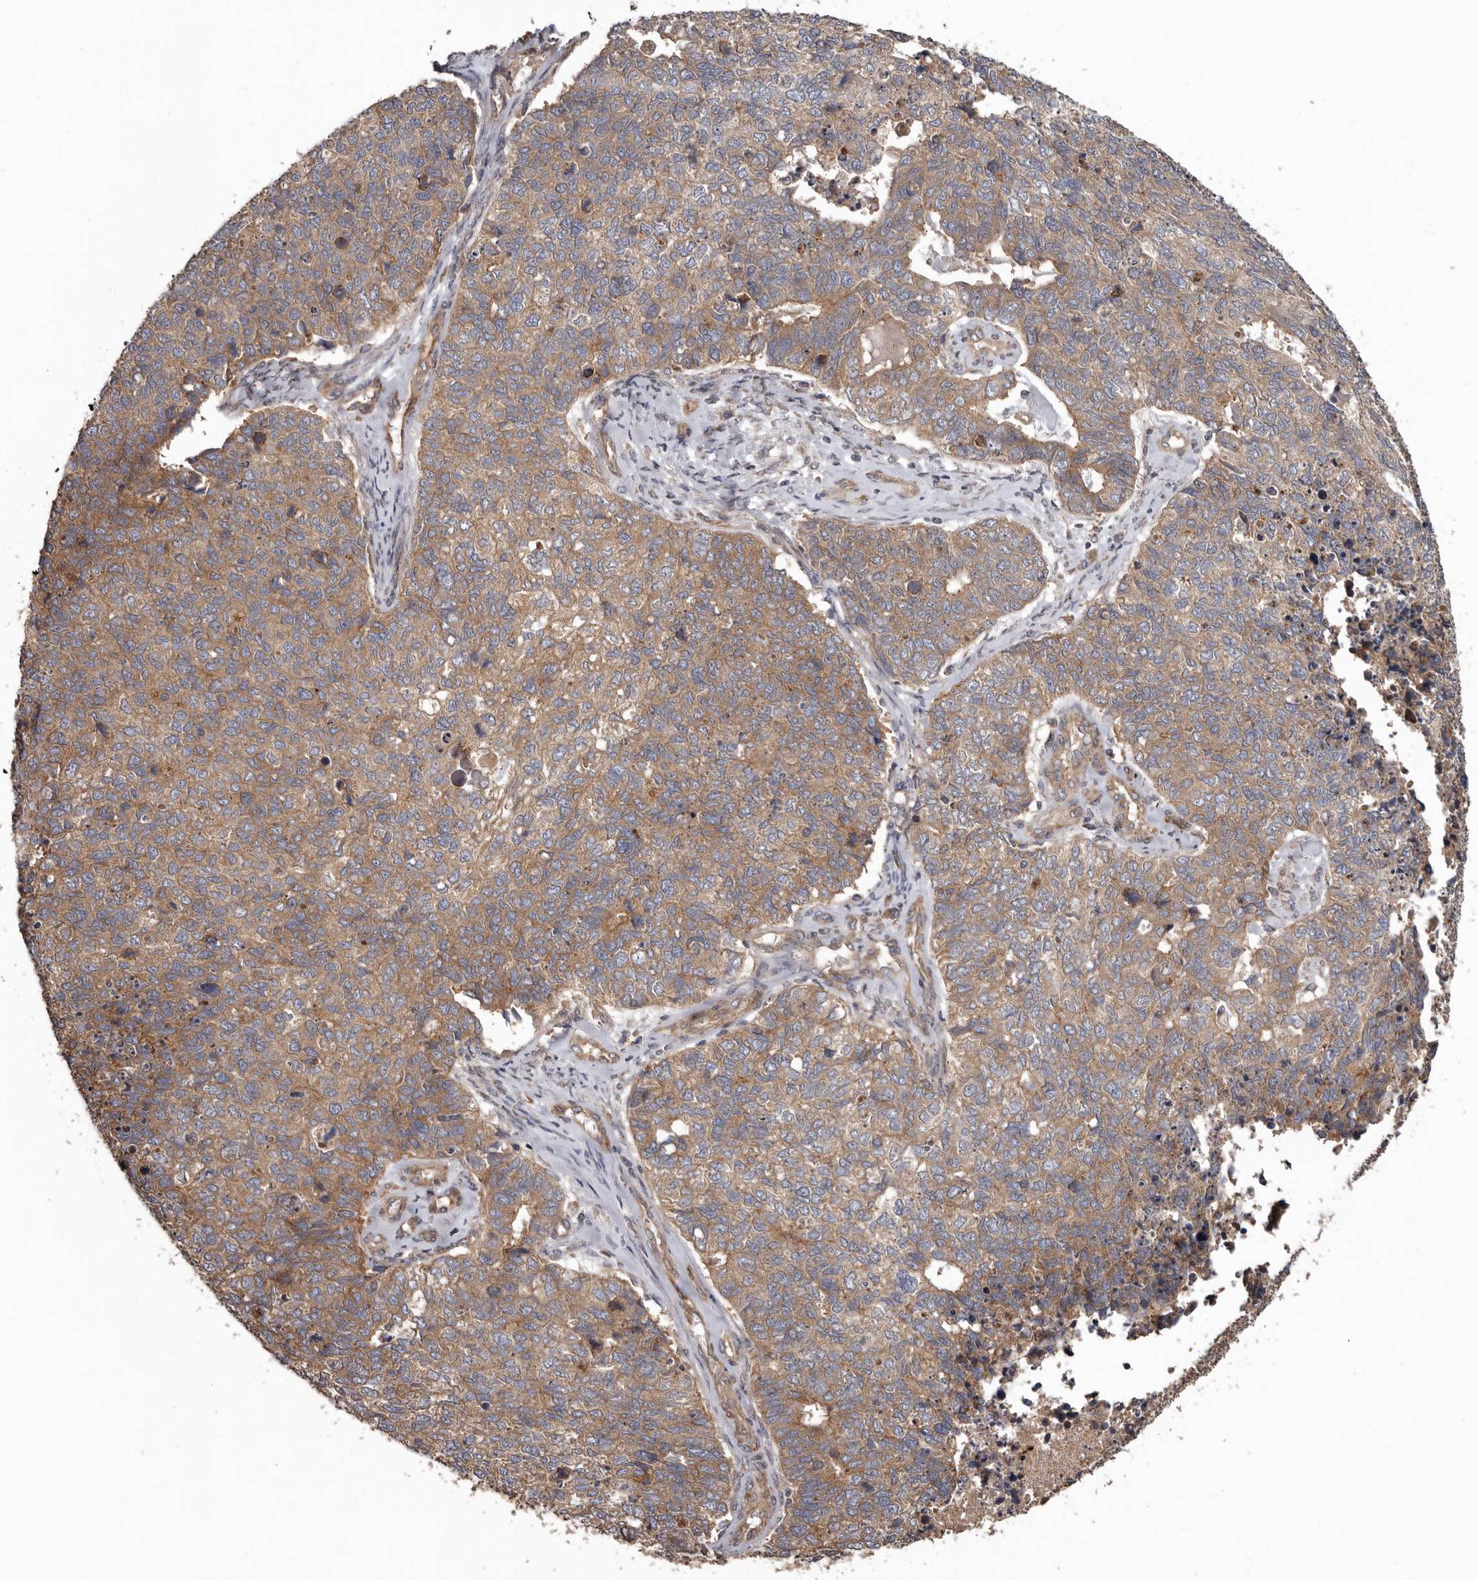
{"staining": {"intensity": "weak", "quantity": ">75%", "location": "cytoplasmic/membranous"}, "tissue": "cervical cancer", "cell_type": "Tumor cells", "image_type": "cancer", "snomed": [{"axis": "morphology", "description": "Squamous cell carcinoma, NOS"}, {"axis": "topography", "description": "Cervix"}], "caption": "This is an image of immunohistochemistry staining of cervical cancer, which shows weak positivity in the cytoplasmic/membranous of tumor cells.", "gene": "ARHGEF5", "patient": {"sex": "female", "age": 63}}